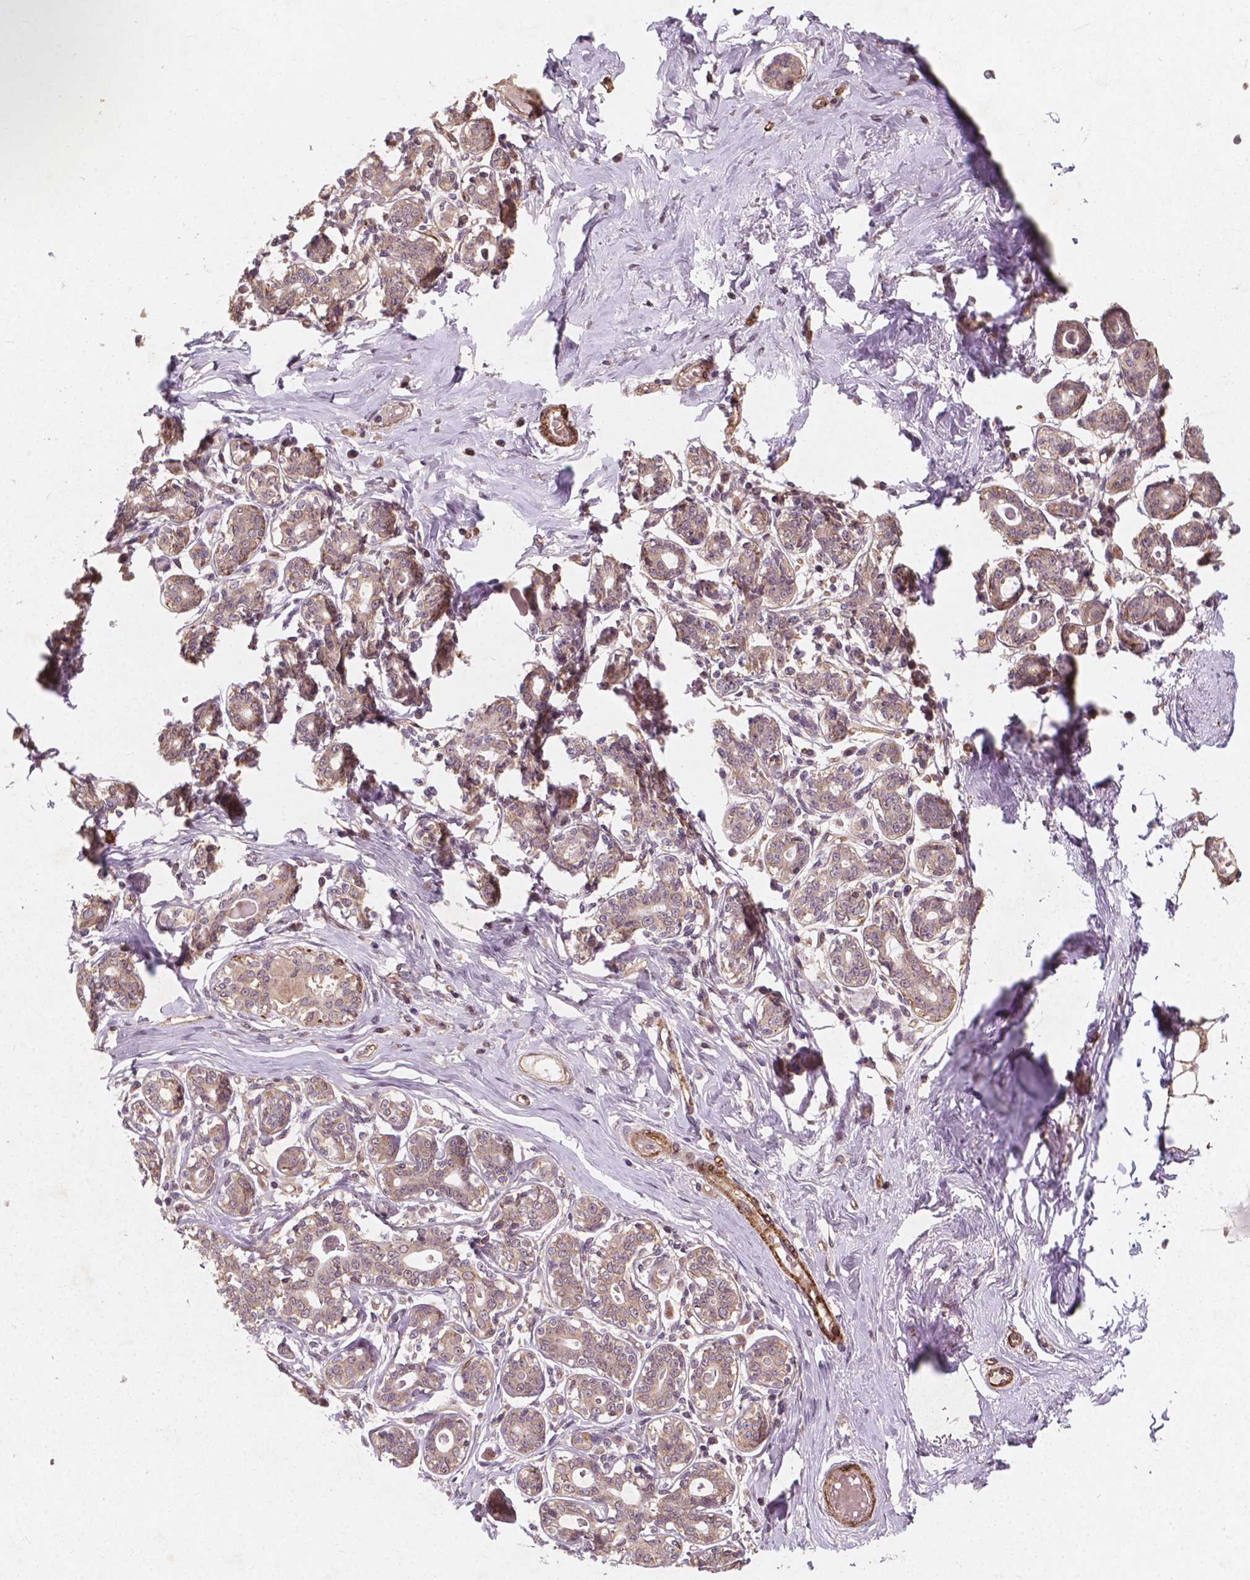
{"staining": {"intensity": "negative", "quantity": "none", "location": "none"}, "tissue": "breast", "cell_type": "Adipocytes", "image_type": "normal", "snomed": [{"axis": "morphology", "description": "Normal tissue, NOS"}, {"axis": "topography", "description": "Skin"}, {"axis": "topography", "description": "Breast"}], "caption": "Immunohistochemical staining of normal breast reveals no significant staining in adipocytes.", "gene": "CYFIP1", "patient": {"sex": "female", "age": 43}}